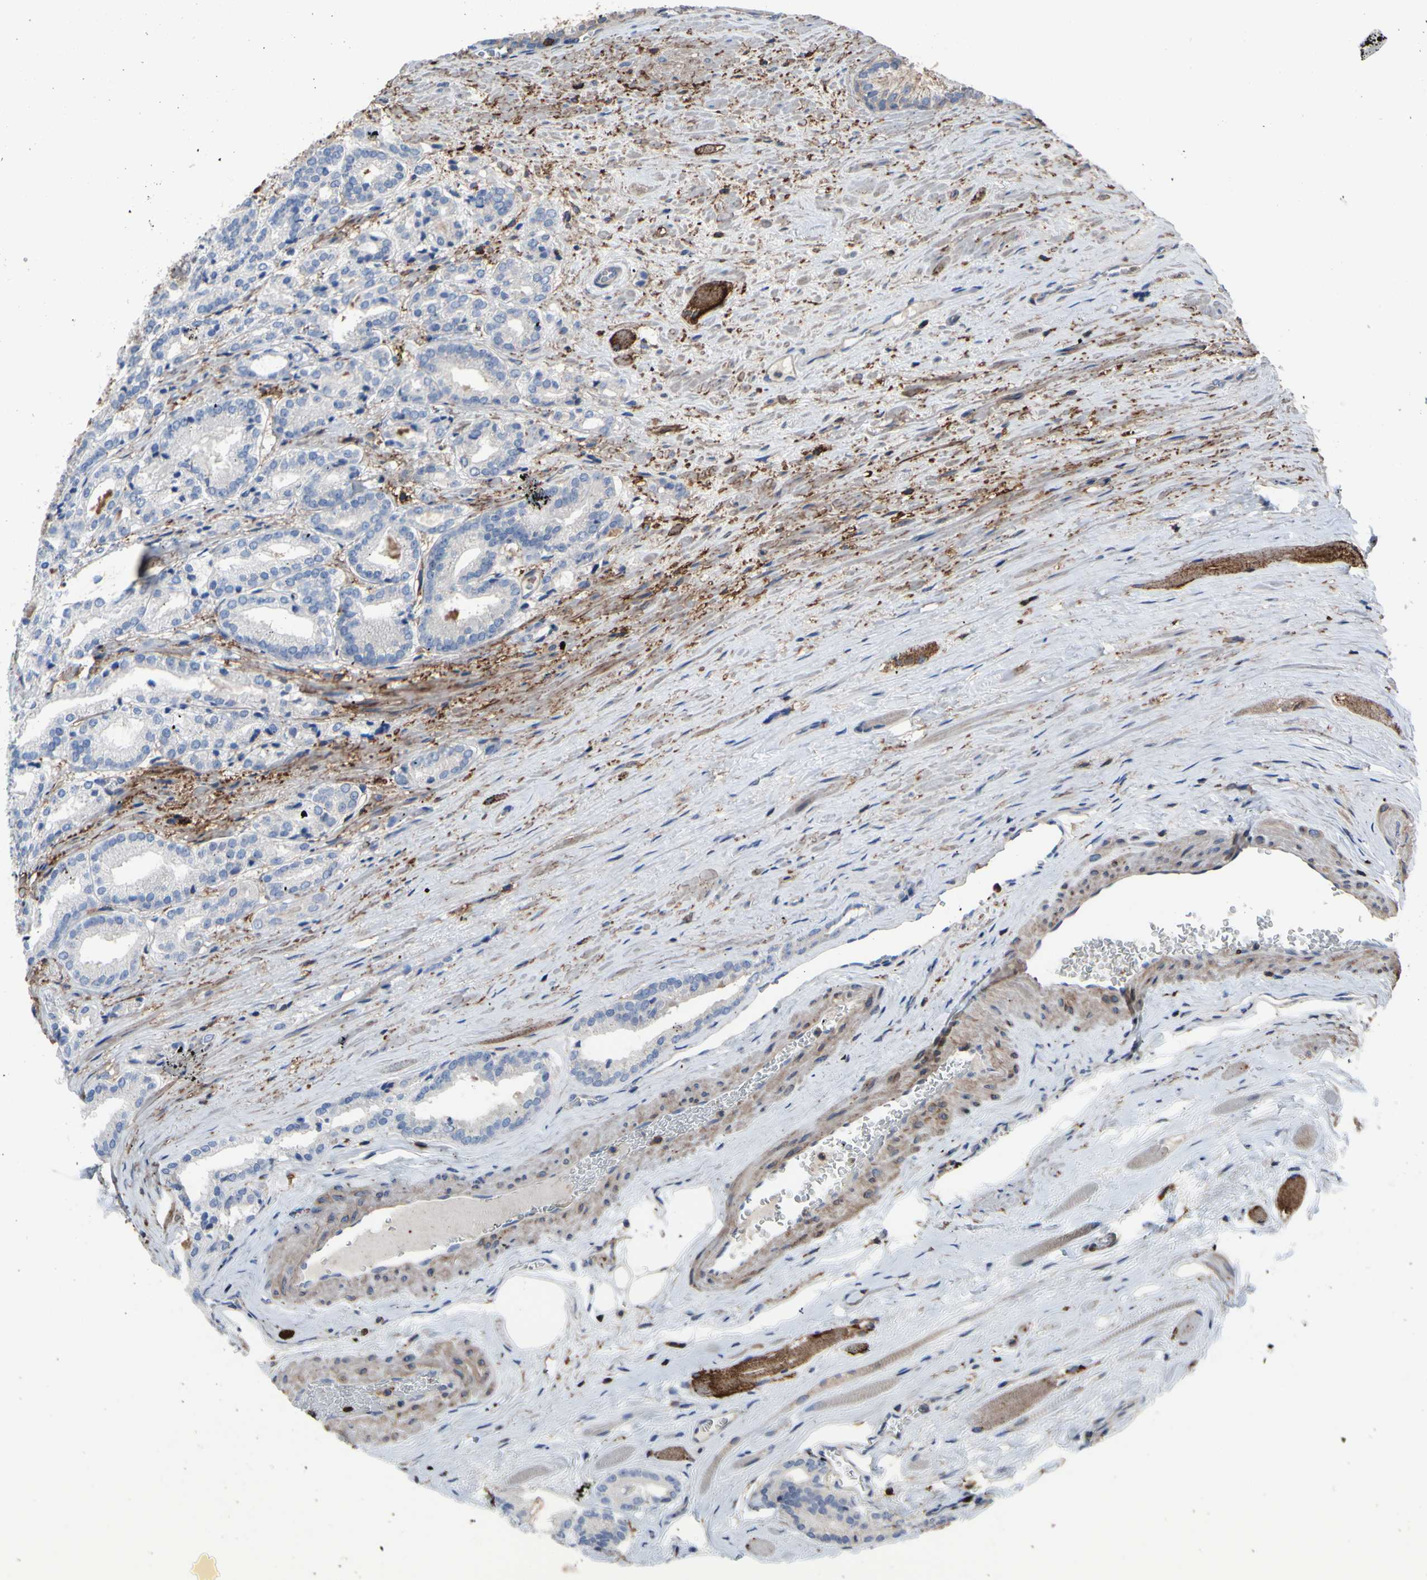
{"staining": {"intensity": "negative", "quantity": "none", "location": "none"}, "tissue": "prostate cancer", "cell_type": "Tumor cells", "image_type": "cancer", "snomed": [{"axis": "morphology", "description": "Adenocarcinoma, Low grade"}, {"axis": "topography", "description": "Prostate"}], "caption": "An image of human prostate cancer (low-grade adenocarcinoma) is negative for staining in tumor cells. (Stains: DAB (3,3'-diaminobenzidine) immunohistochemistry (IHC) with hematoxylin counter stain, Microscopy: brightfield microscopy at high magnification).", "gene": "ANXA6", "patient": {"sex": "male", "age": 59}}